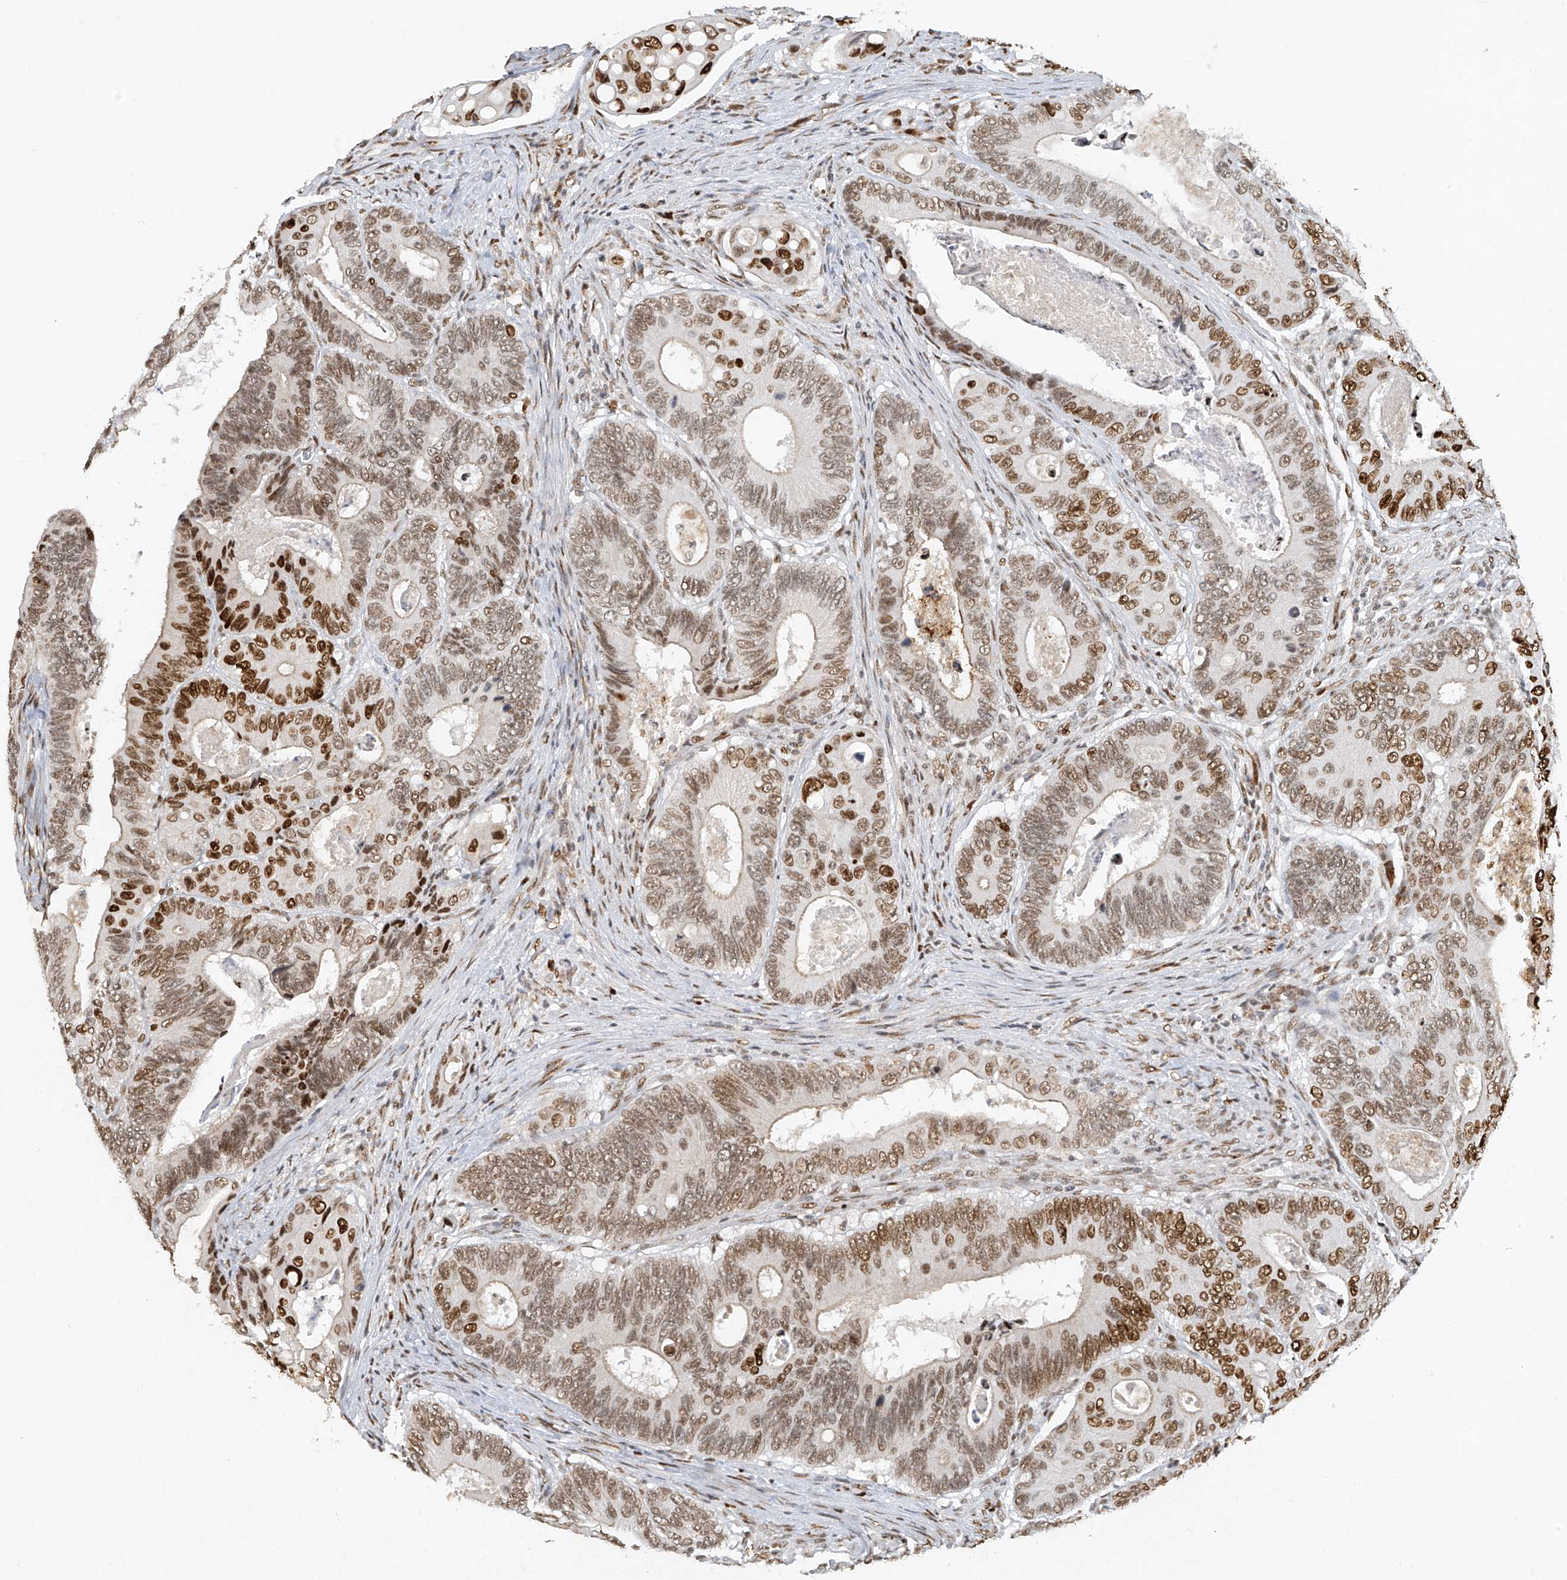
{"staining": {"intensity": "moderate", "quantity": ">75%", "location": "nuclear"}, "tissue": "colorectal cancer", "cell_type": "Tumor cells", "image_type": "cancer", "snomed": [{"axis": "morphology", "description": "Inflammation, NOS"}, {"axis": "morphology", "description": "Adenocarcinoma, NOS"}, {"axis": "topography", "description": "Colon"}], "caption": "The histopathology image displays staining of colorectal adenocarcinoma, revealing moderate nuclear protein positivity (brown color) within tumor cells.", "gene": "ATRIP", "patient": {"sex": "male", "age": 72}}